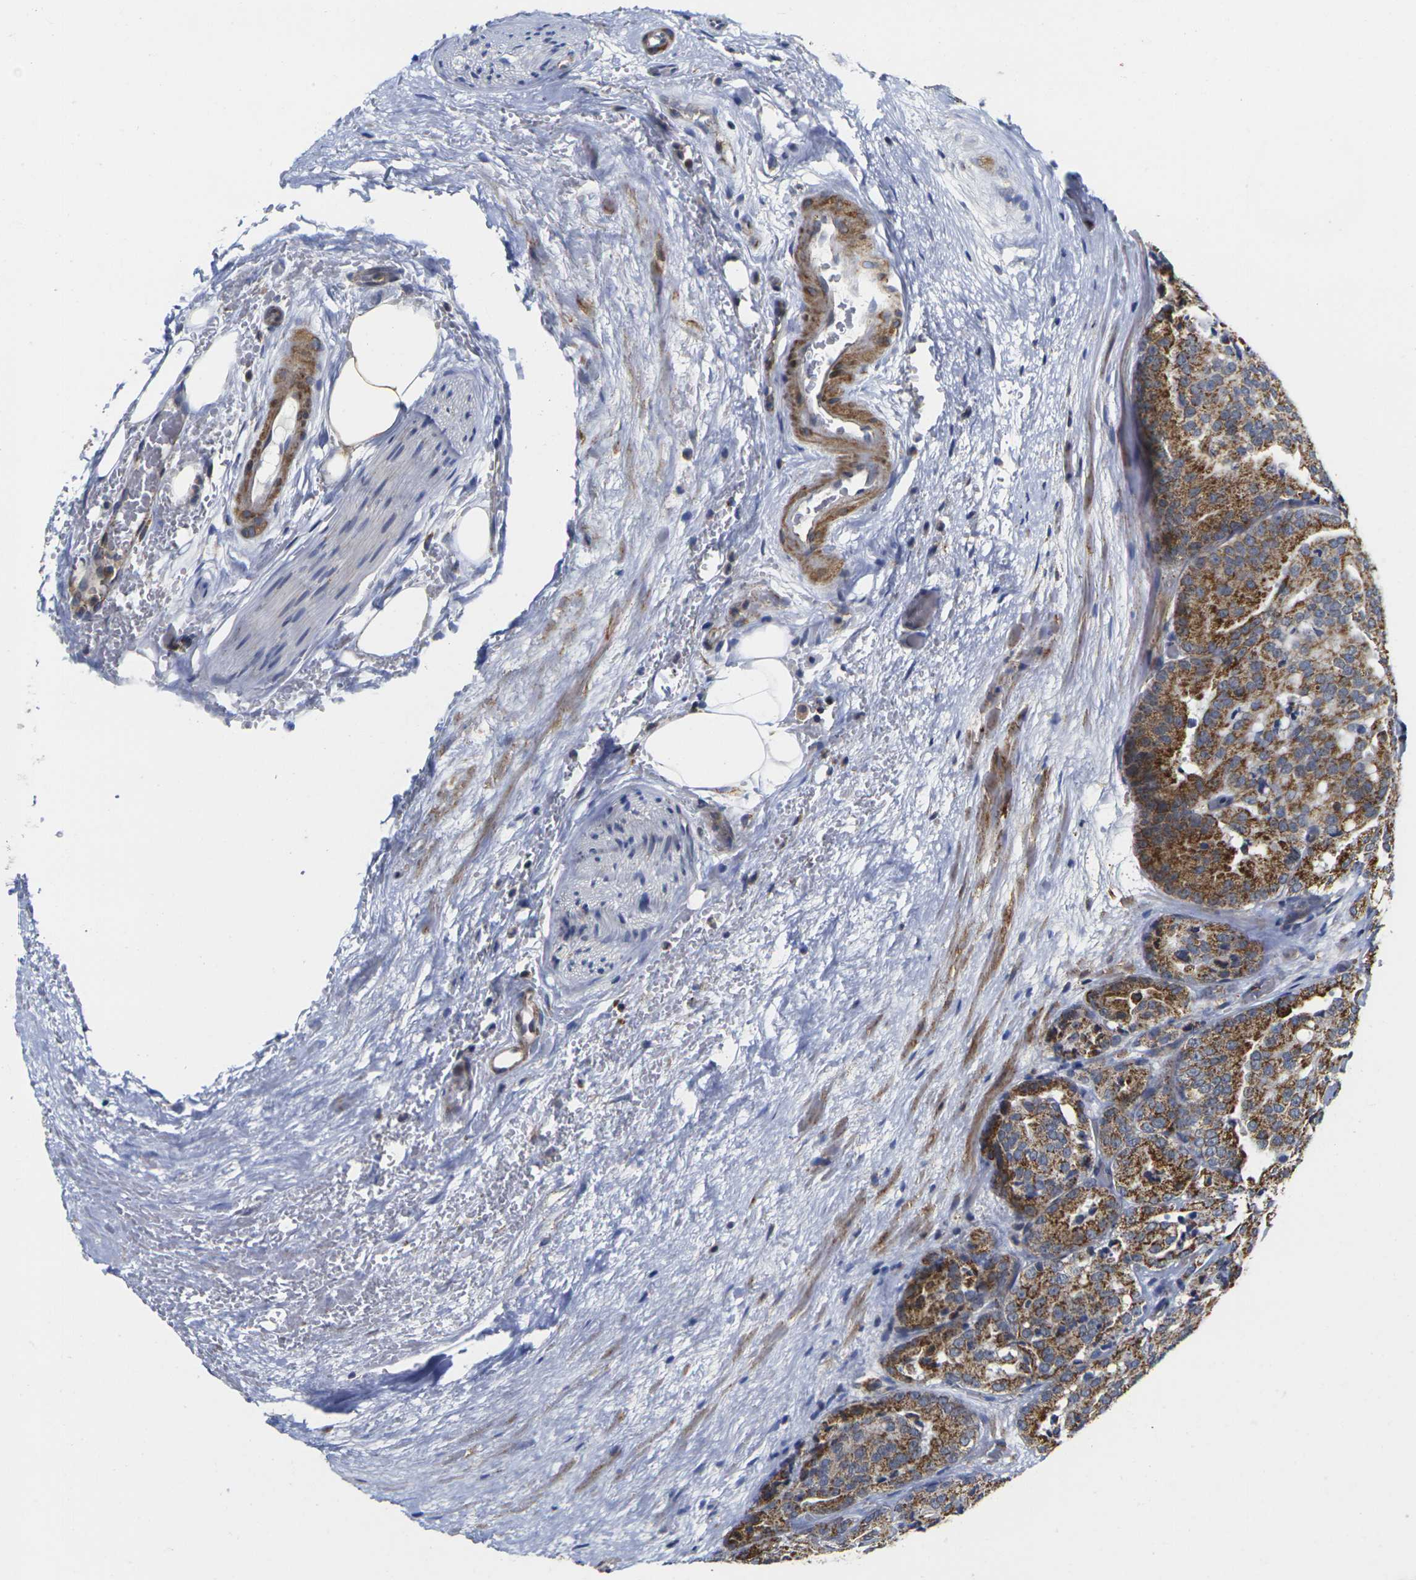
{"staining": {"intensity": "strong", "quantity": ">75%", "location": "cytoplasmic/membranous"}, "tissue": "prostate cancer", "cell_type": "Tumor cells", "image_type": "cancer", "snomed": [{"axis": "morphology", "description": "Adenocarcinoma, High grade"}, {"axis": "topography", "description": "Prostate"}], "caption": "Immunohistochemistry (IHC) image of neoplastic tissue: human prostate adenocarcinoma (high-grade) stained using immunohistochemistry shows high levels of strong protein expression localized specifically in the cytoplasmic/membranous of tumor cells, appearing as a cytoplasmic/membranous brown color.", "gene": "P2RY11", "patient": {"sex": "male", "age": 64}}